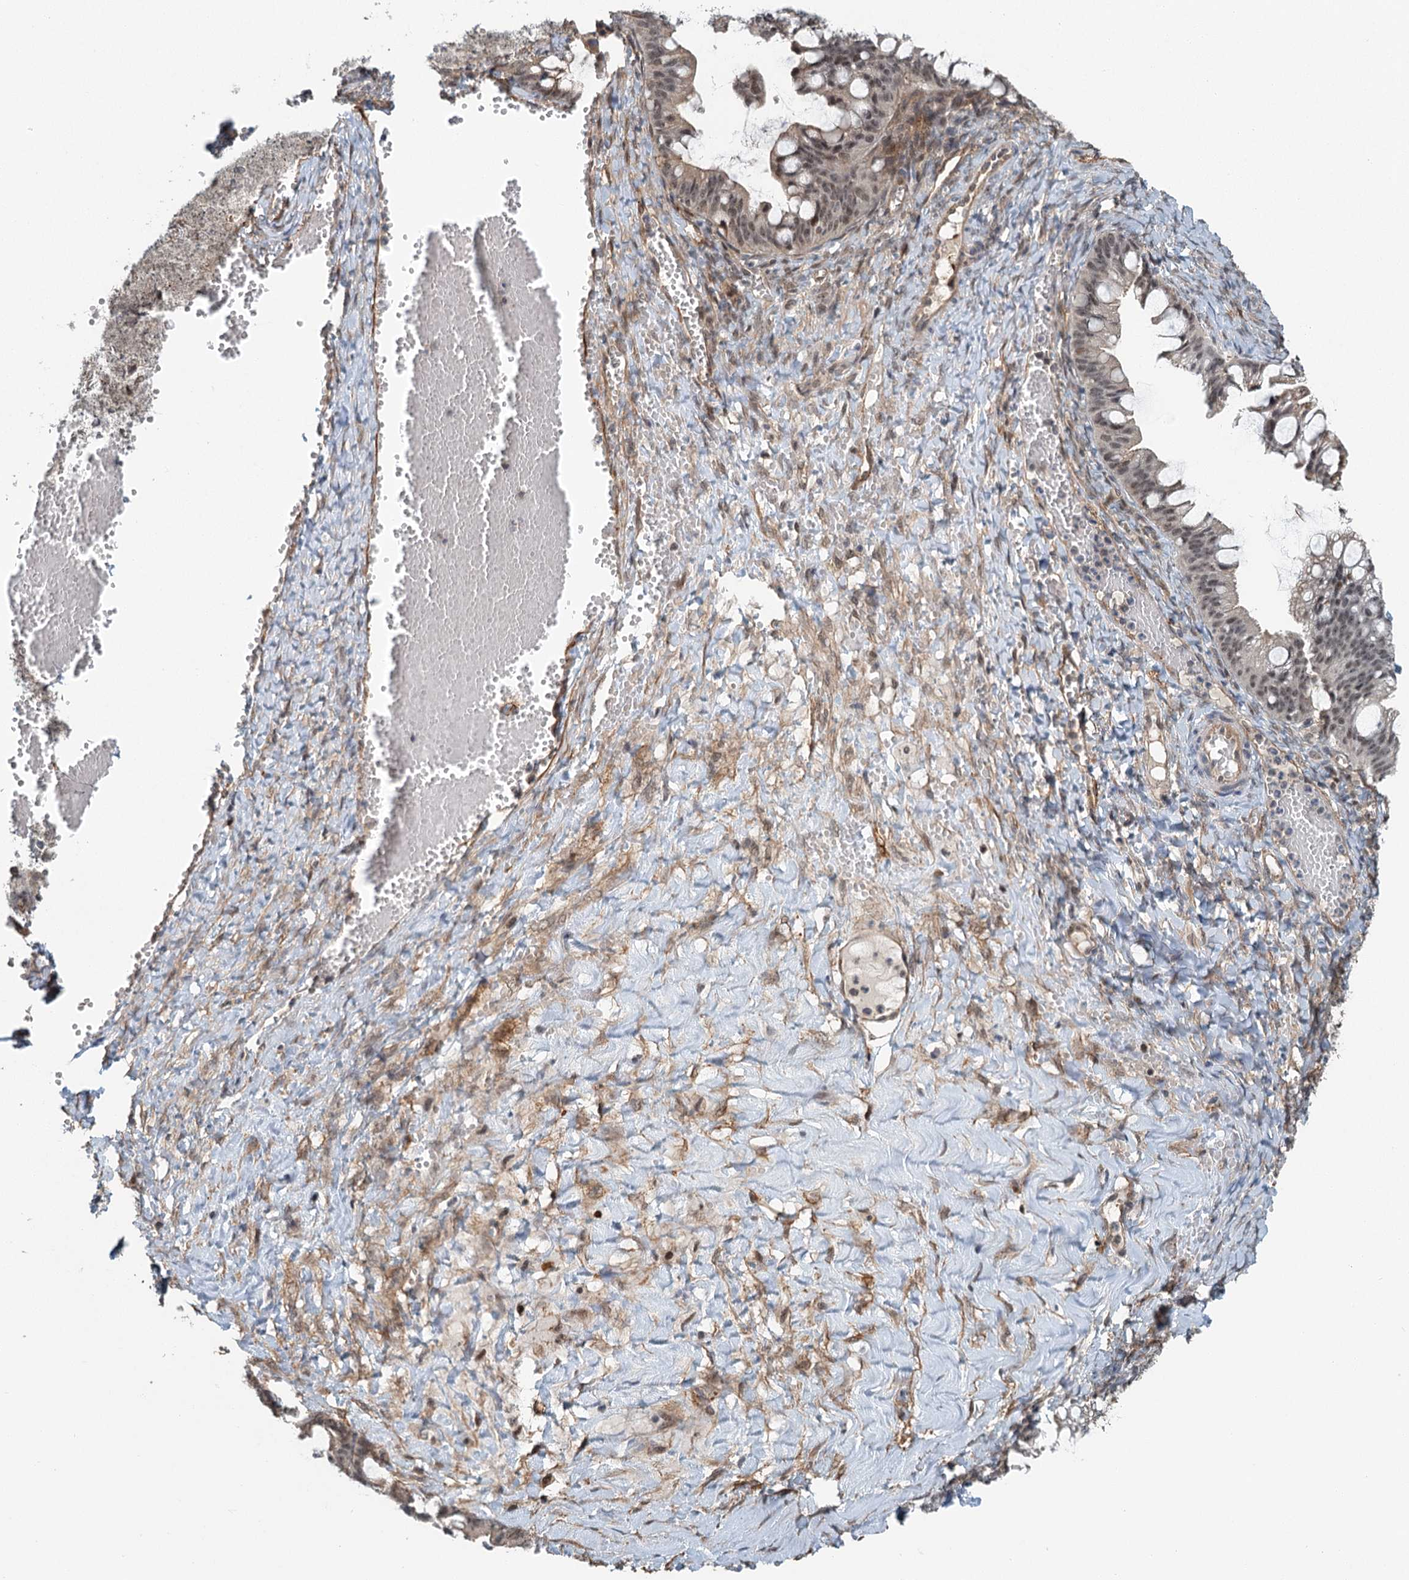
{"staining": {"intensity": "moderate", "quantity": ">75%", "location": "nuclear"}, "tissue": "ovarian cancer", "cell_type": "Tumor cells", "image_type": "cancer", "snomed": [{"axis": "morphology", "description": "Cystadenocarcinoma, mucinous, NOS"}, {"axis": "topography", "description": "Ovary"}], "caption": "Immunohistochemistry of ovarian cancer demonstrates medium levels of moderate nuclear expression in approximately >75% of tumor cells.", "gene": "TAS2R42", "patient": {"sex": "female", "age": 73}}